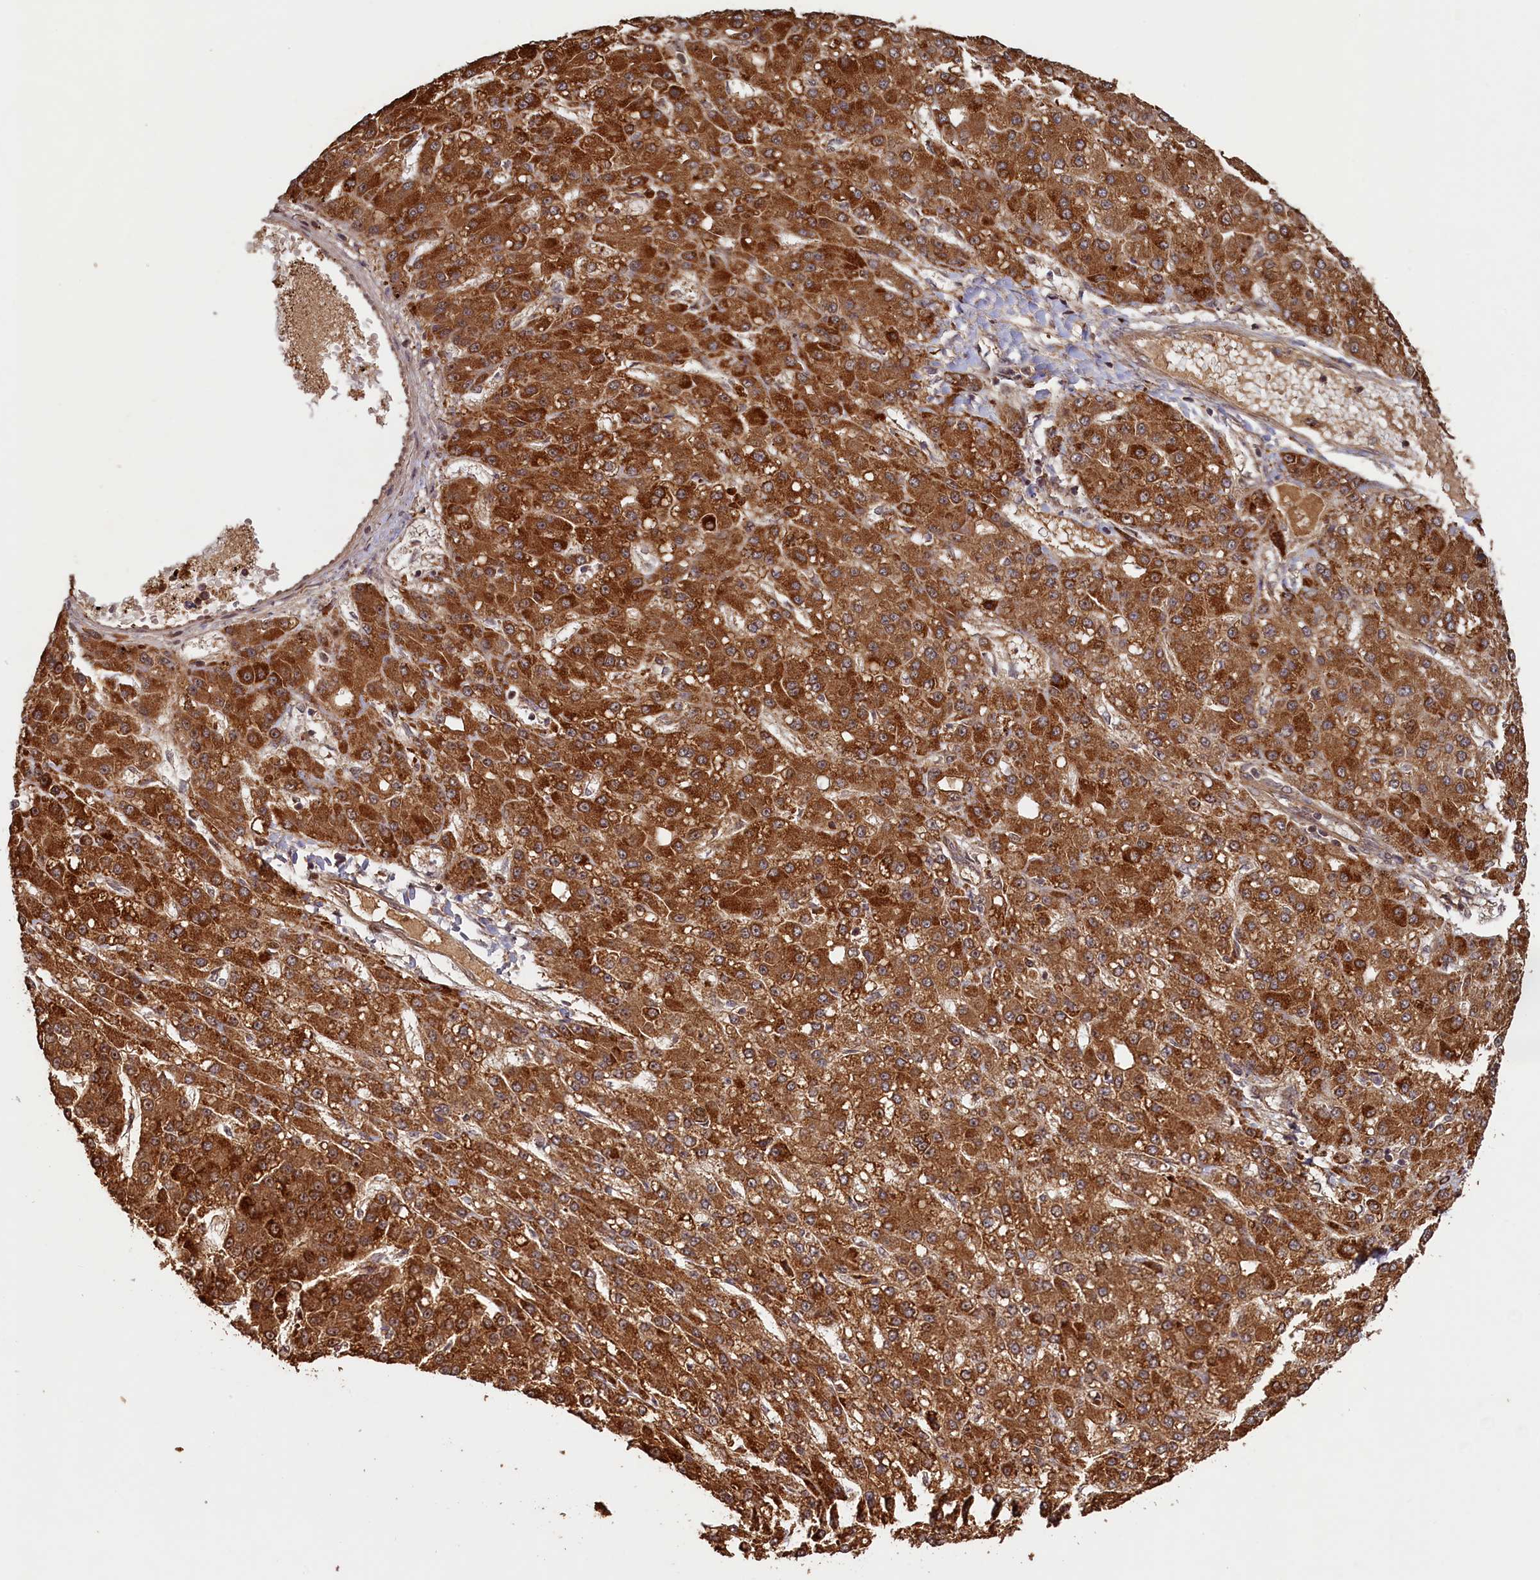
{"staining": {"intensity": "strong", "quantity": ">75%", "location": "cytoplasmic/membranous"}, "tissue": "liver cancer", "cell_type": "Tumor cells", "image_type": "cancer", "snomed": [{"axis": "morphology", "description": "Carcinoma, Hepatocellular, NOS"}, {"axis": "topography", "description": "Liver"}], "caption": "A high amount of strong cytoplasmic/membranous positivity is present in approximately >75% of tumor cells in liver cancer (hepatocellular carcinoma) tissue.", "gene": "SHPRH", "patient": {"sex": "male", "age": 67}}